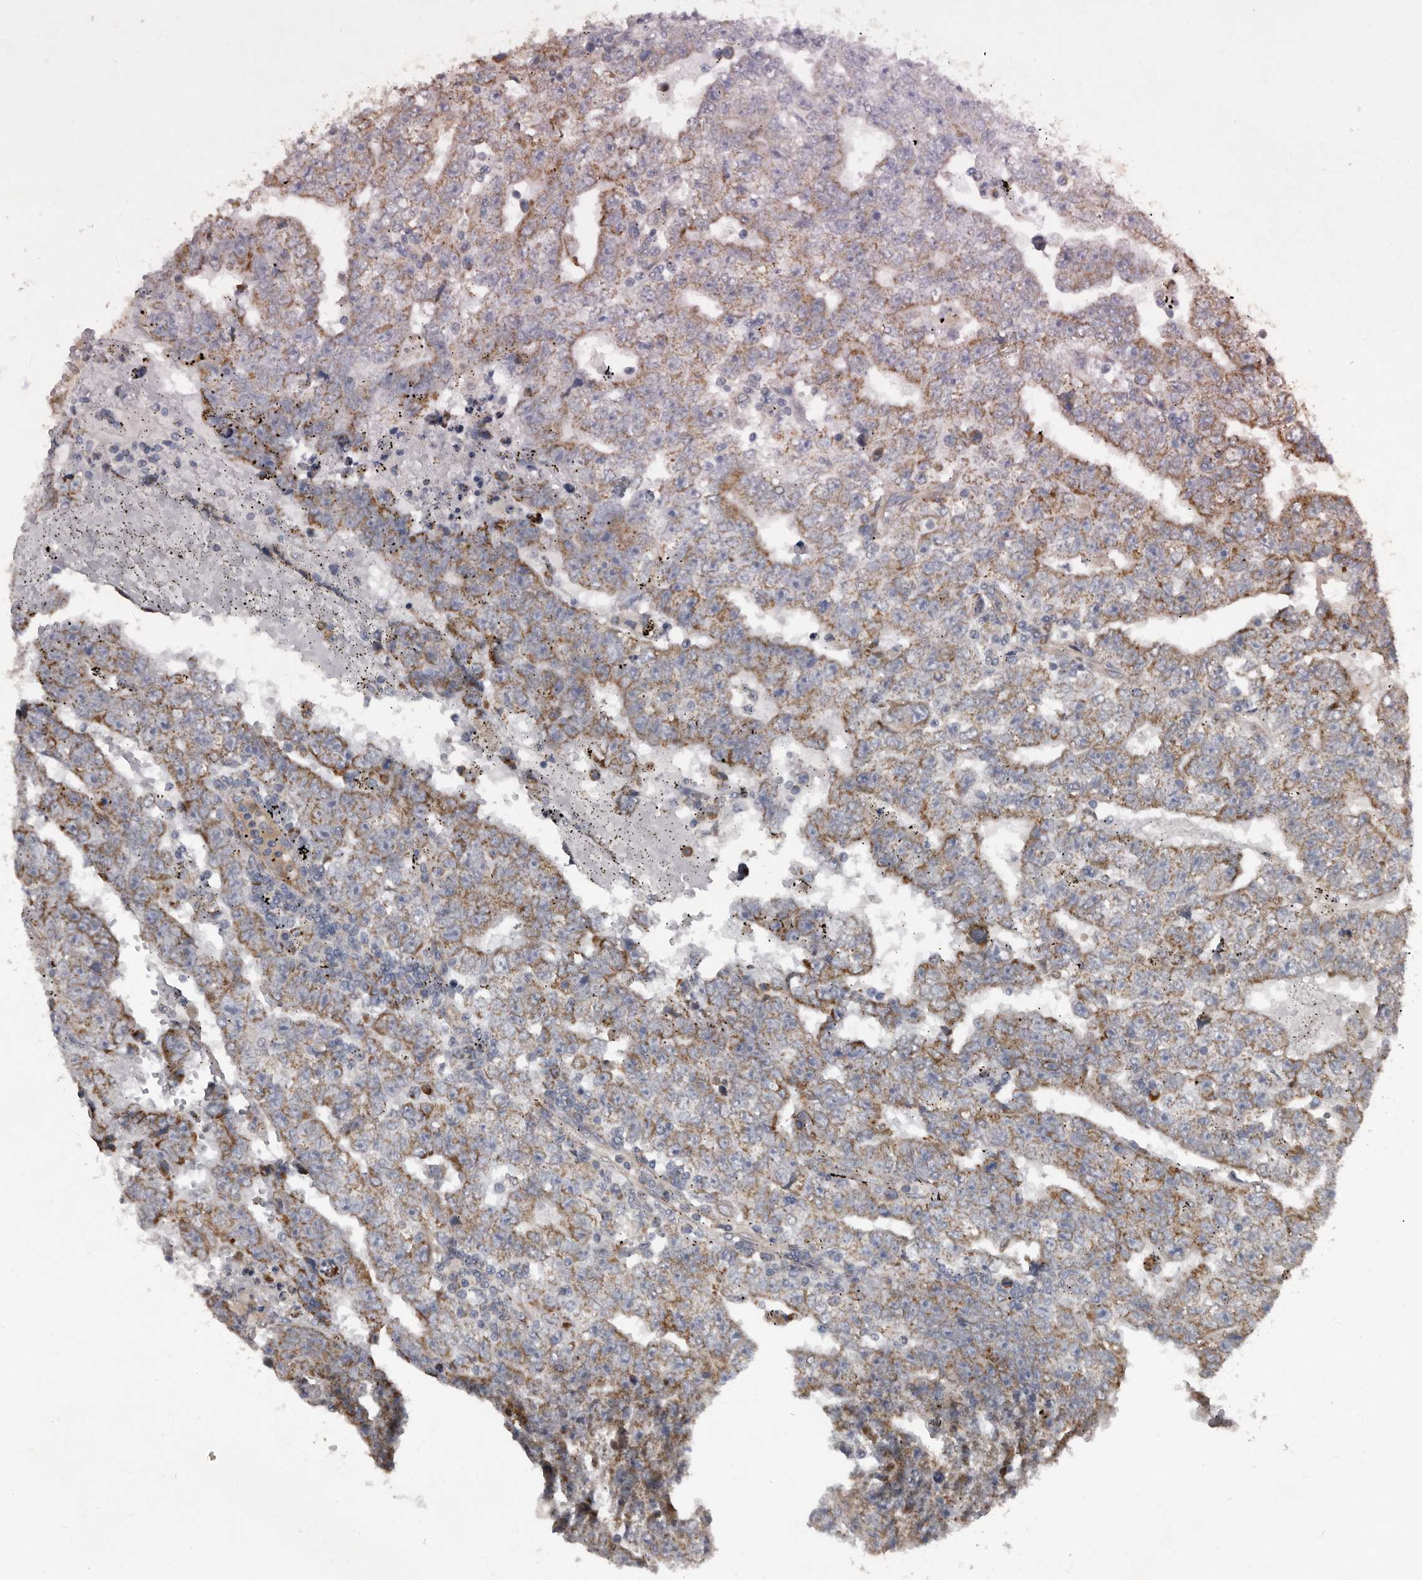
{"staining": {"intensity": "moderate", "quantity": ">75%", "location": "cytoplasmic/membranous"}, "tissue": "testis cancer", "cell_type": "Tumor cells", "image_type": "cancer", "snomed": [{"axis": "morphology", "description": "Carcinoma, Embryonal, NOS"}, {"axis": "topography", "description": "Testis"}], "caption": "Moderate cytoplasmic/membranous expression is identified in about >75% of tumor cells in testis cancer.", "gene": "MRPS15", "patient": {"sex": "male", "age": 25}}